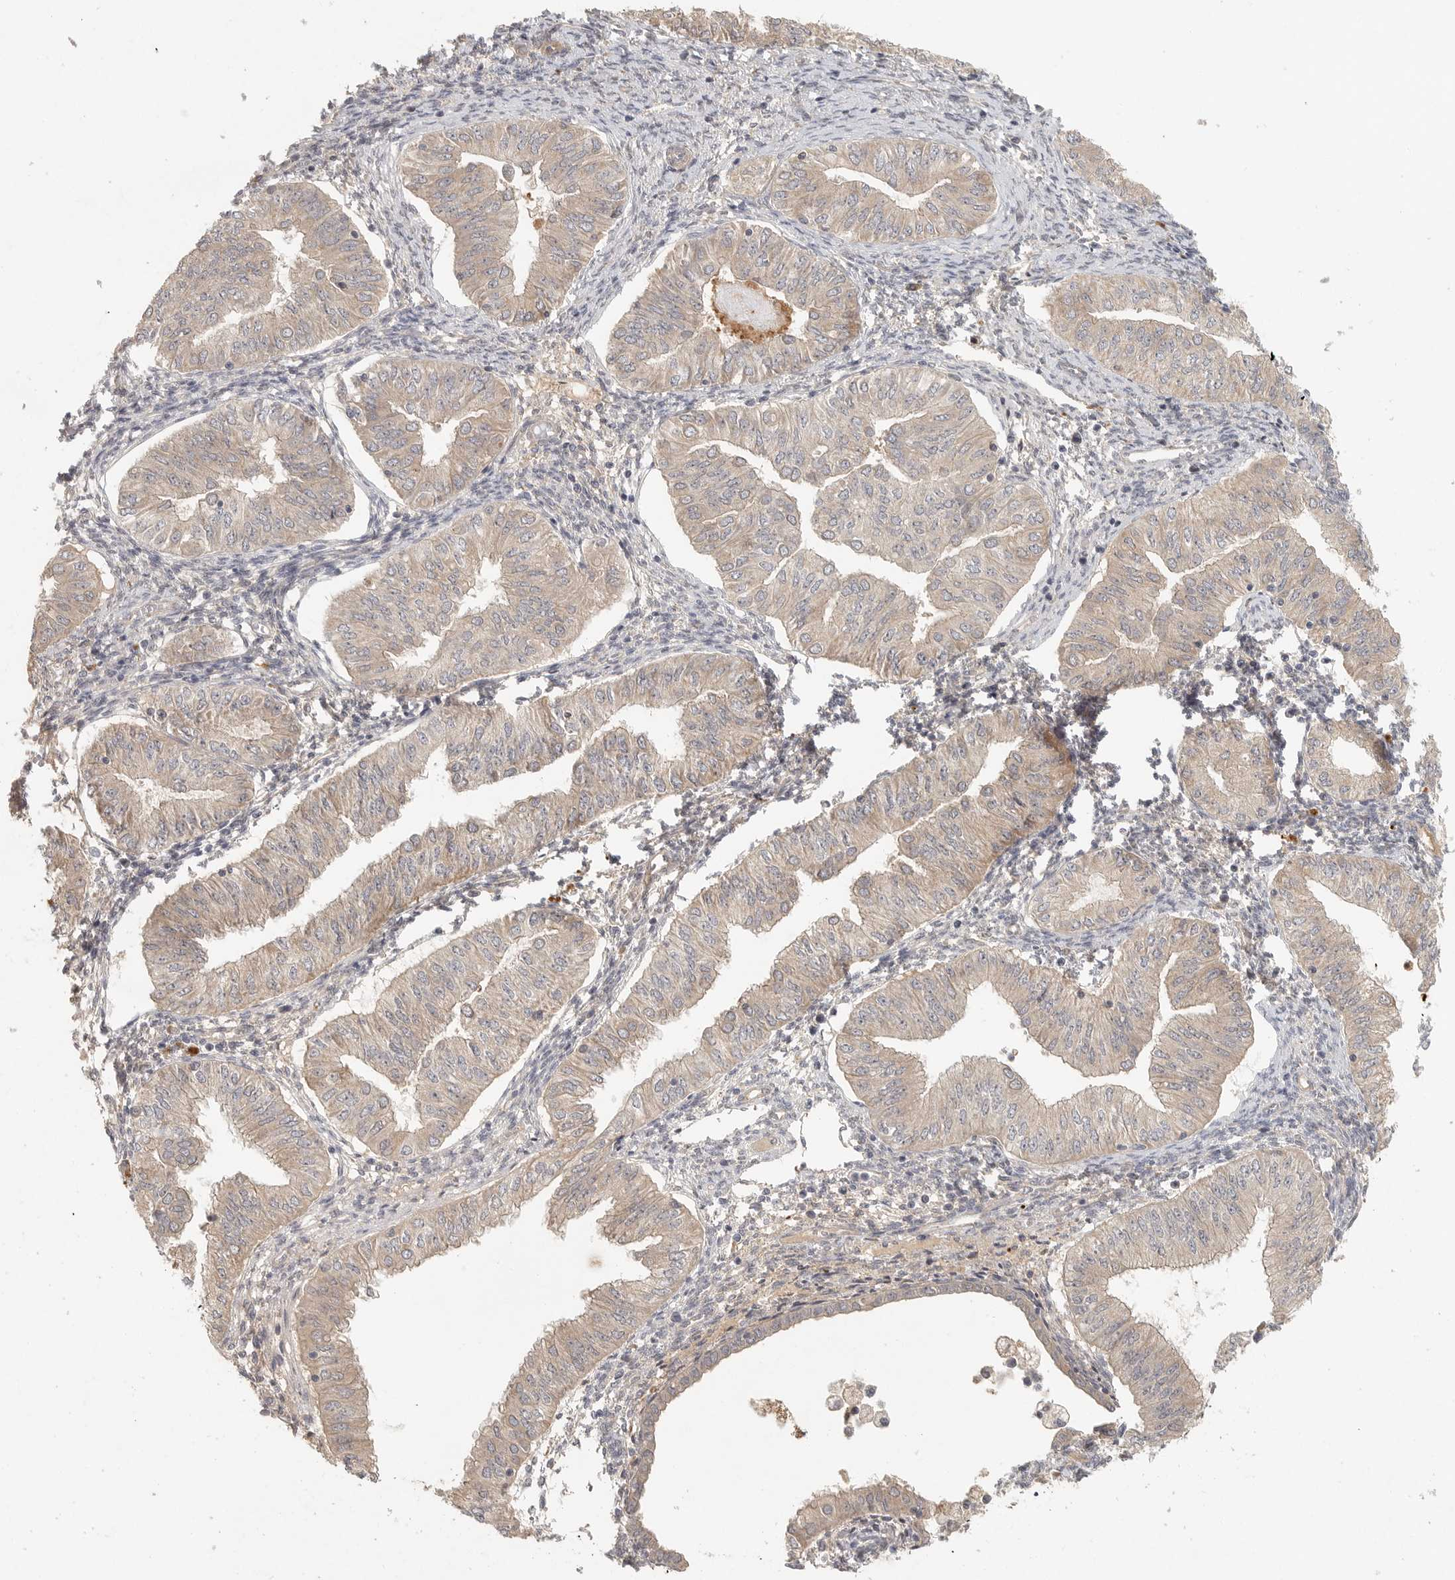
{"staining": {"intensity": "weak", "quantity": ">75%", "location": "cytoplasmic/membranous"}, "tissue": "endometrial cancer", "cell_type": "Tumor cells", "image_type": "cancer", "snomed": [{"axis": "morphology", "description": "Normal tissue, NOS"}, {"axis": "morphology", "description": "Adenocarcinoma, NOS"}, {"axis": "topography", "description": "Endometrium"}], "caption": "This is a micrograph of immunohistochemistry (IHC) staining of endometrial cancer, which shows weak positivity in the cytoplasmic/membranous of tumor cells.", "gene": "HDAC6", "patient": {"sex": "female", "age": 53}}